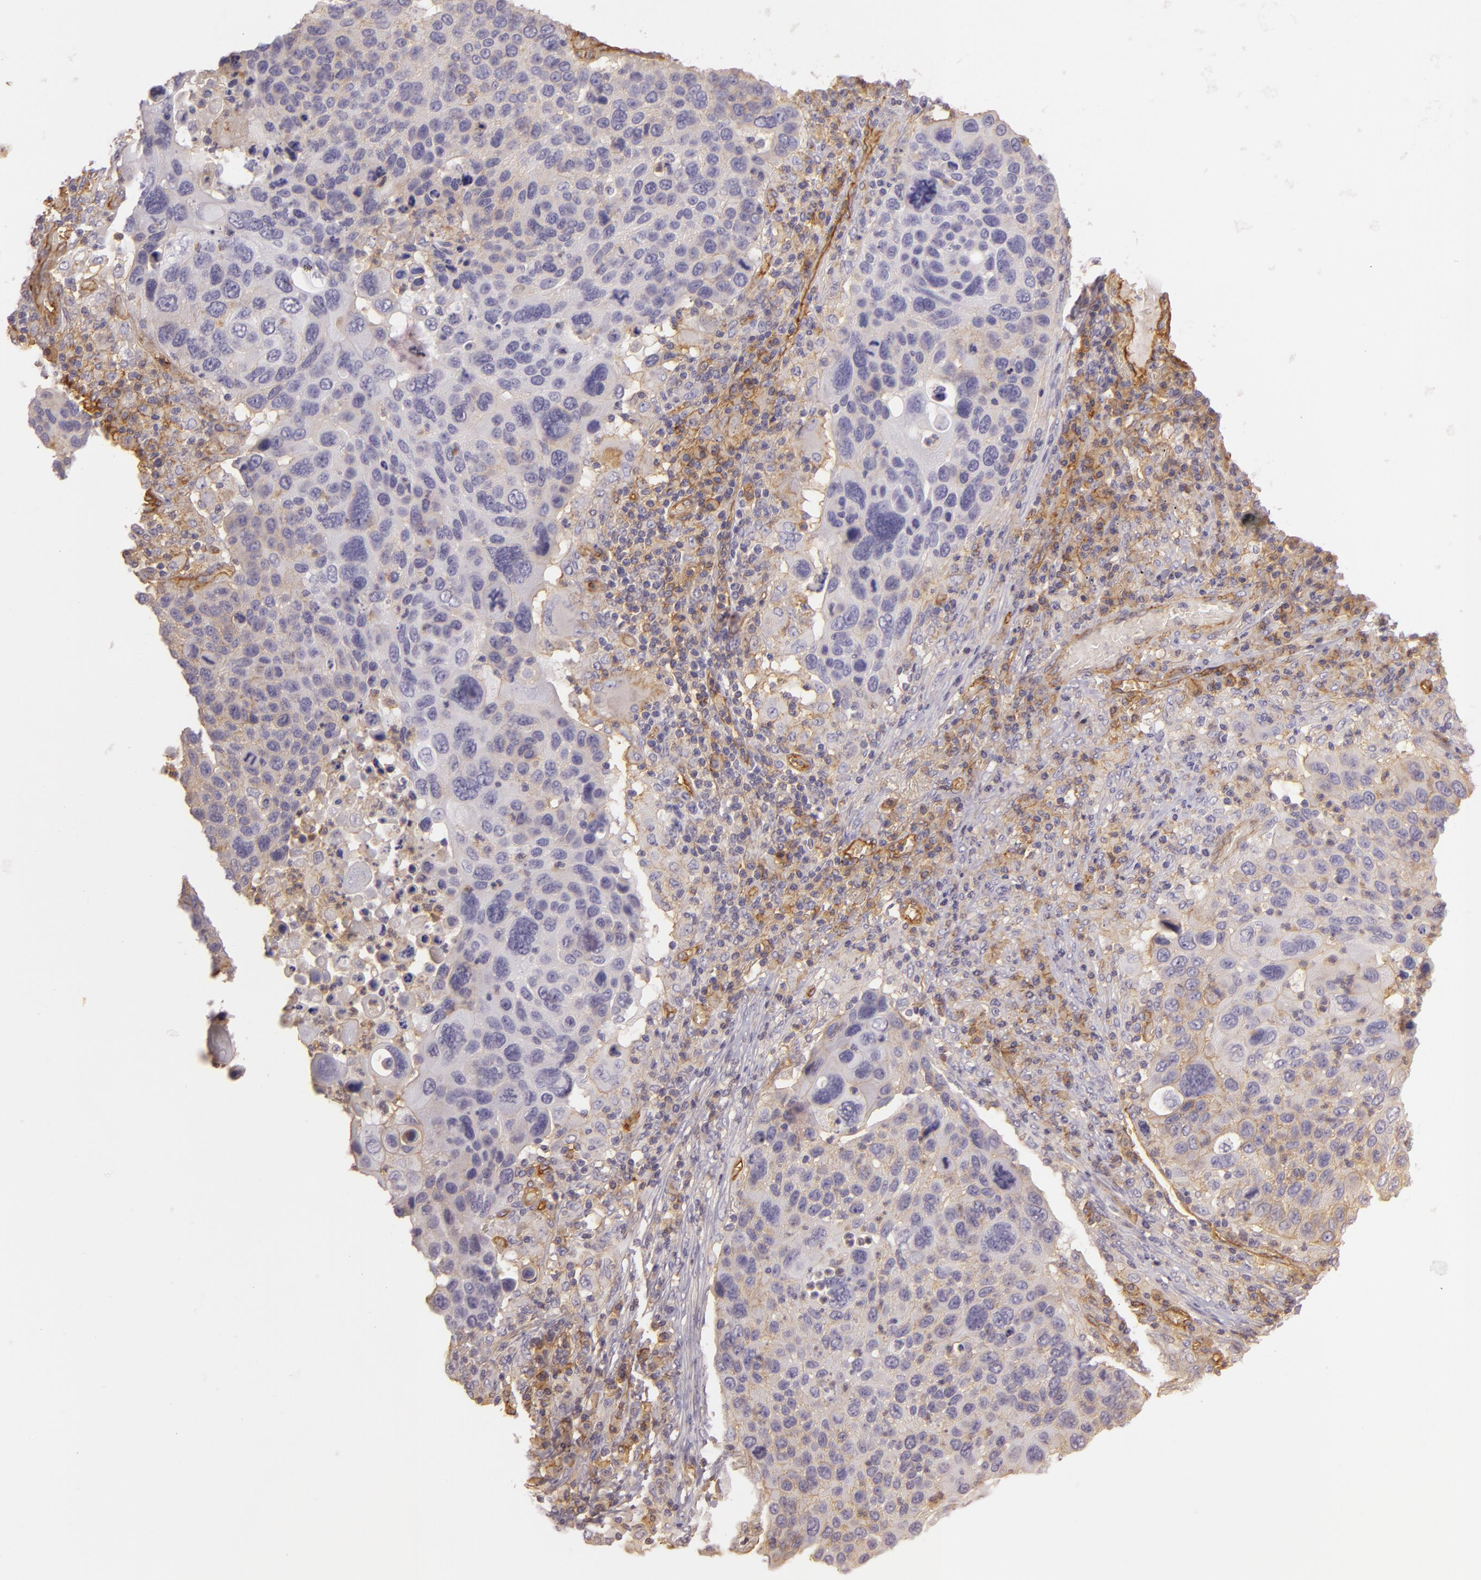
{"staining": {"intensity": "negative", "quantity": "none", "location": "none"}, "tissue": "lung cancer", "cell_type": "Tumor cells", "image_type": "cancer", "snomed": [{"axis": "morphology", "description": "Squamous cell carcinoma, NOS"}, {"axis": "topography", "description": "Lung"}], "caption": "Immunohistochemical staining of human lung cancer displays no significant staining in tumor cells.", "gene": "CD59", "patient": {"sex": "male", "age": 68}}